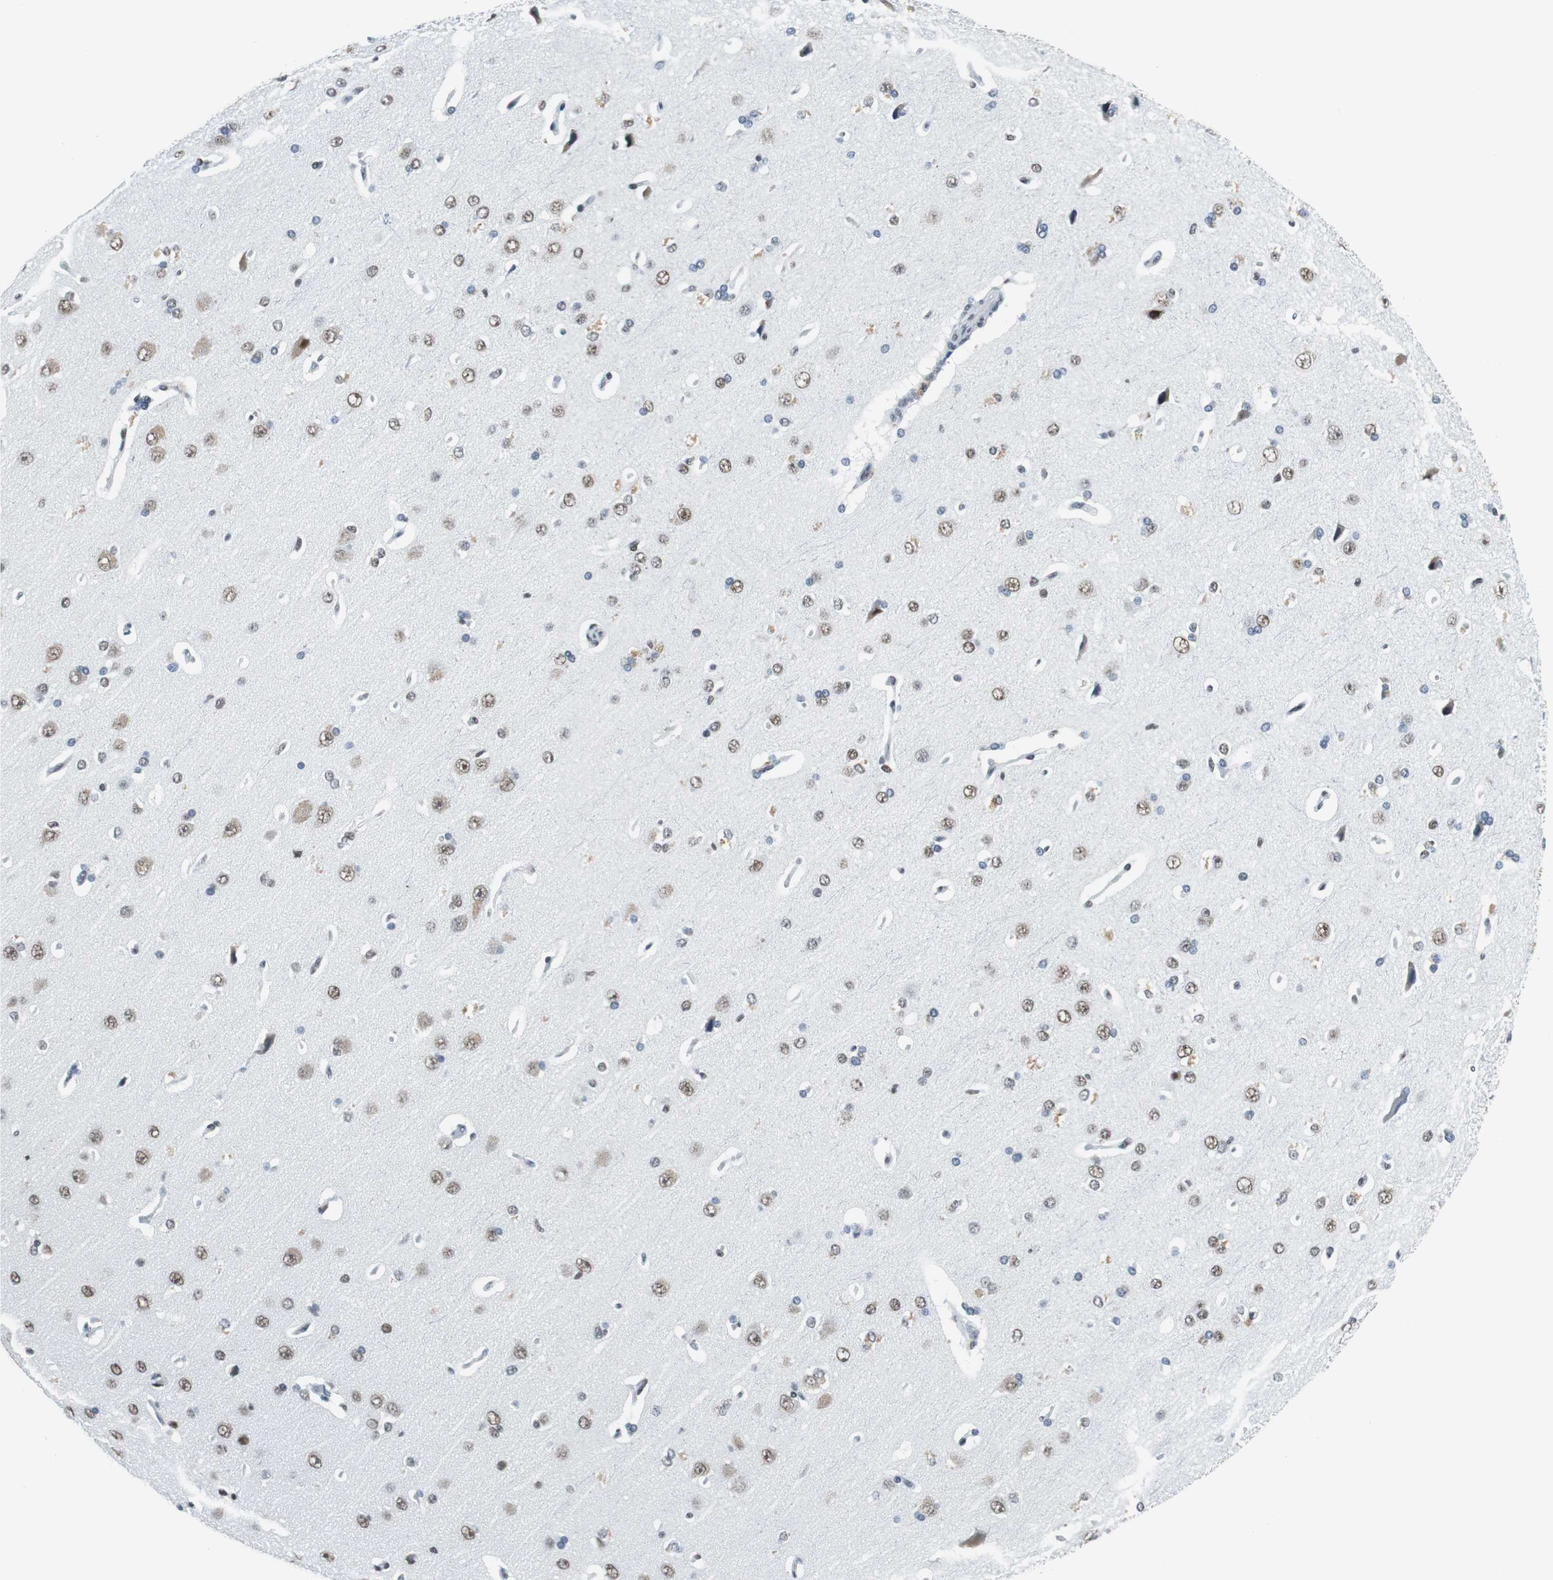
{"staining": {"intensity": "moderate", "quantity": ">75%", "location": "nuclear"}, "tissue": "cerebral cortex", "cell_type": "Endothelial cells", "image_type": "normal", "snomed": [{"axis": "morphology", "description": "Normal tissue, NOS"}, {"axis": "topography", "description": "Cerebral cortex"}], "caption": "Brown immunohistochemical staining in benign human cerebral cortex shows moderate nuclear positivity in about >75% of endothelial cells. (Brightfield microscopy of DAB IHC at high magnification).", "gene": "HDAC3", "patient": {"sex": "male", "age": 62}}